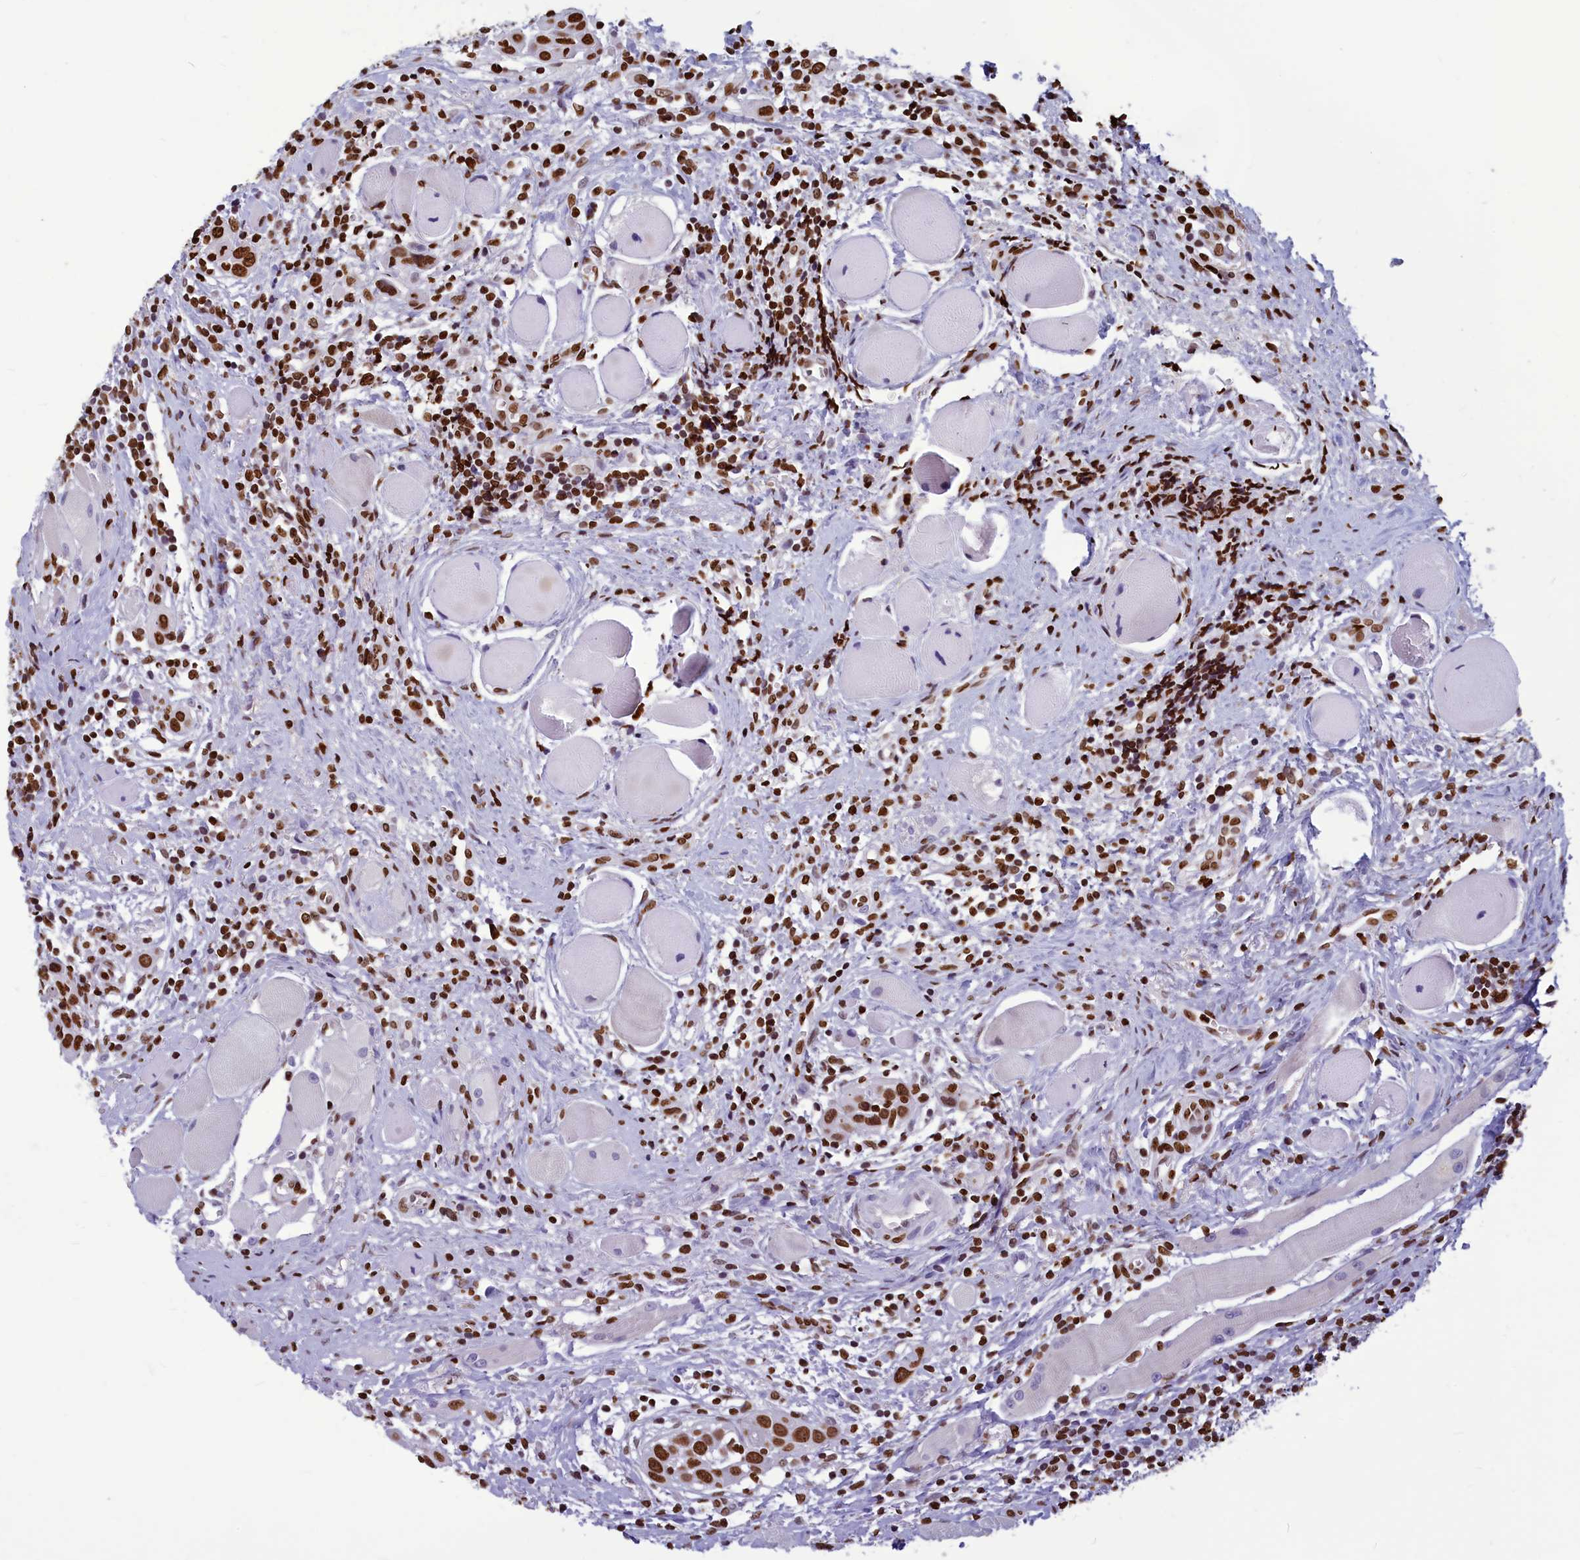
{"staining": {"intensity": "moderate", "quantity": ">75%", "location": "nuclear"}, "tissue": "head and neck cancer", "cell_type": "Tumor cells", "image_type": "cancer", "snomed": [{"axis": "morphology", "description": "Squamous cell carcinoma, NOS"}, {"axis": "topography", "description": "Oral tissue"}, {"axis": "topography", "description": "Head-Neck"}], "caption": "Head and neck cancer tissue demonstrates moderate nuclear positivity in about >75% of tumor cells", "gene": "AKAP17A", "patient": {"sex": "female", "age": 50}}